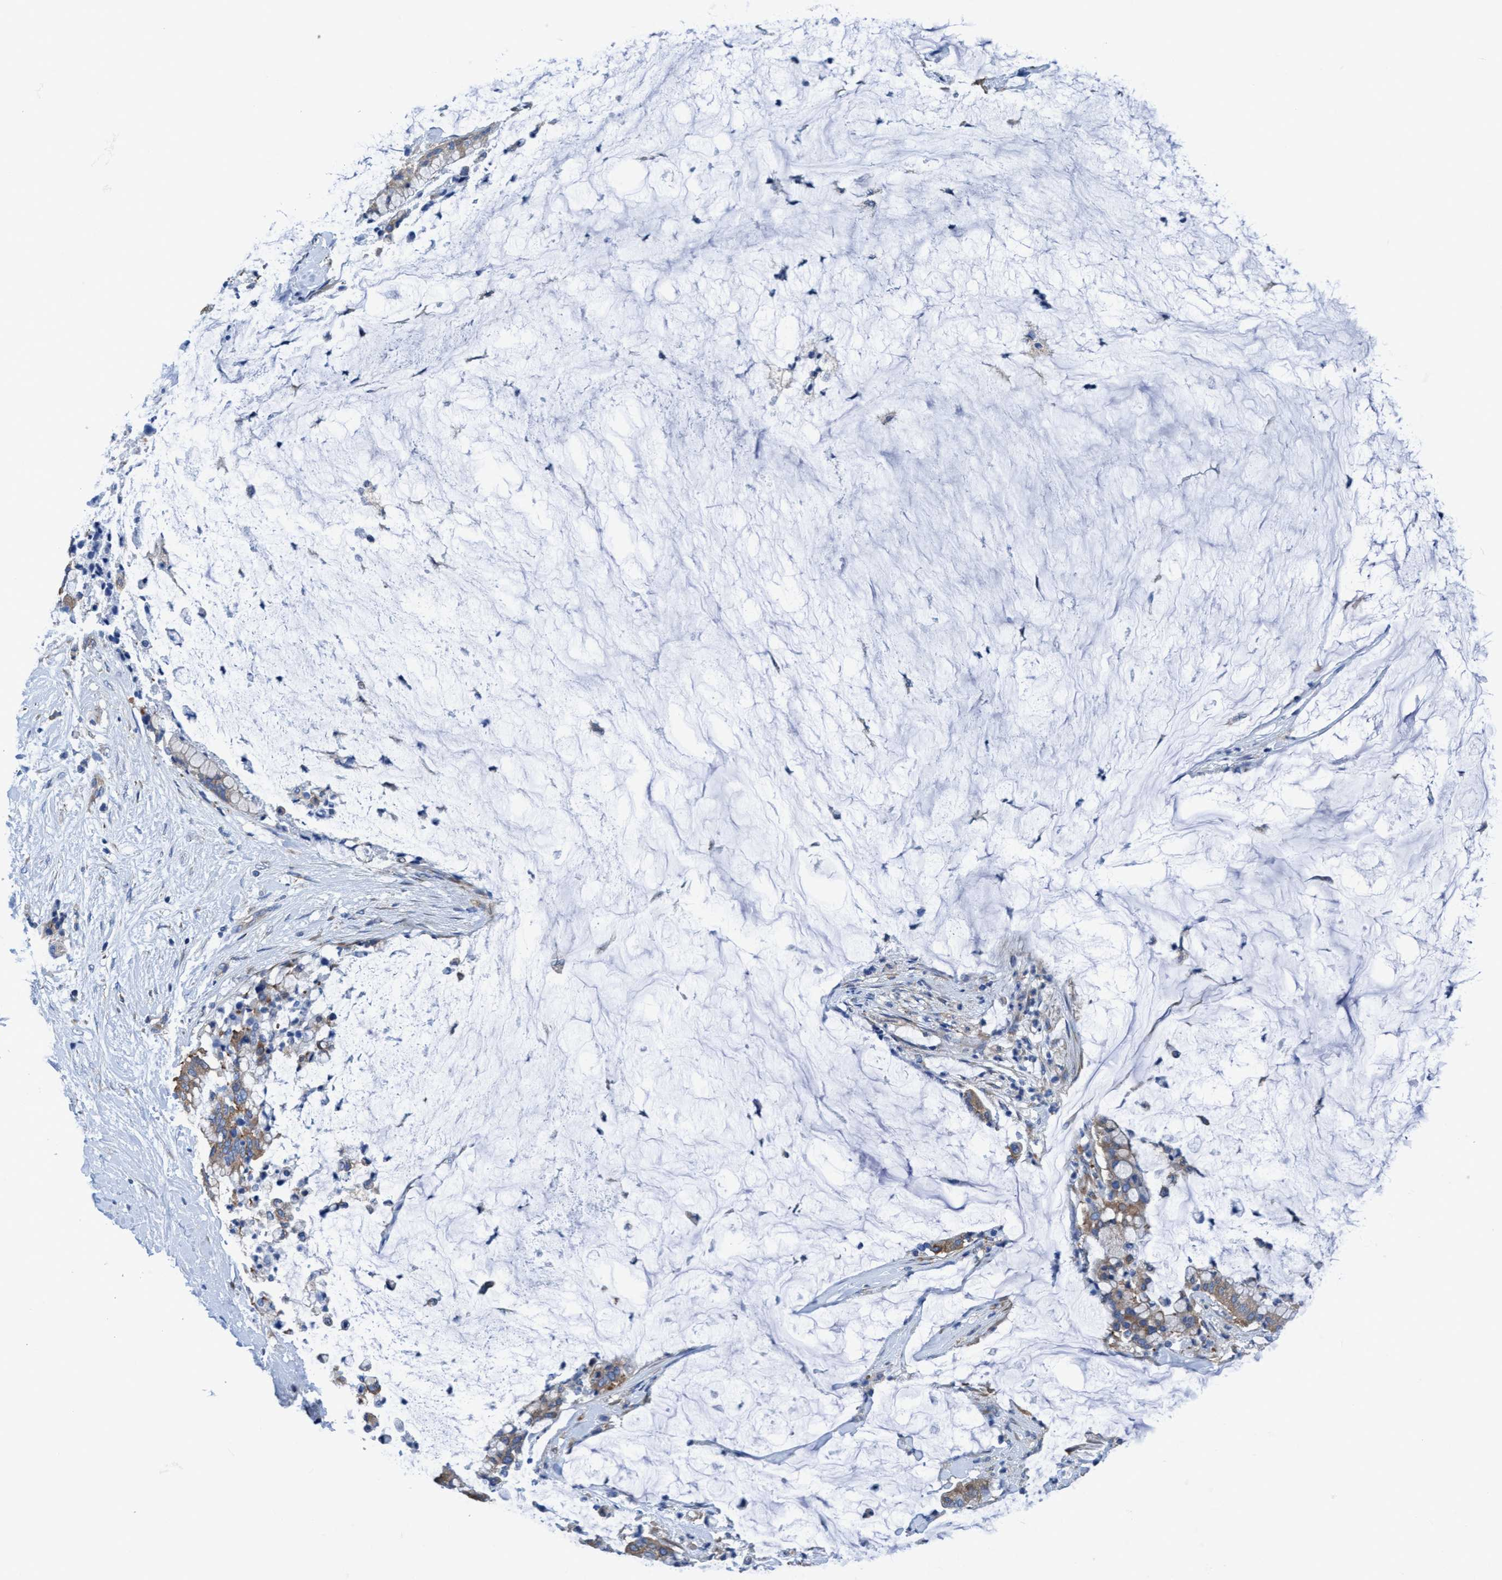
{"staining": {"intensity": "weak", "quantity": ">75%", "location": "cytoplasmic/membranous"}, "tissue": "pancreatic cancer", "cell_type": "Tumor cells", "image_type": "cancer", "snomed": [{"axis": "morphology", "description": "Adenocarcinoma, NOS"}, {"axis": "topography", "description": "Pancreas"}], "caption": "Weak cytoplasmic/membranous protein expression is seen in approximately >75% of tumor cells in pancreatic adenocarcinoma.", "gene": "NMT1", "patient": {"sex": "male", "age": 41}}